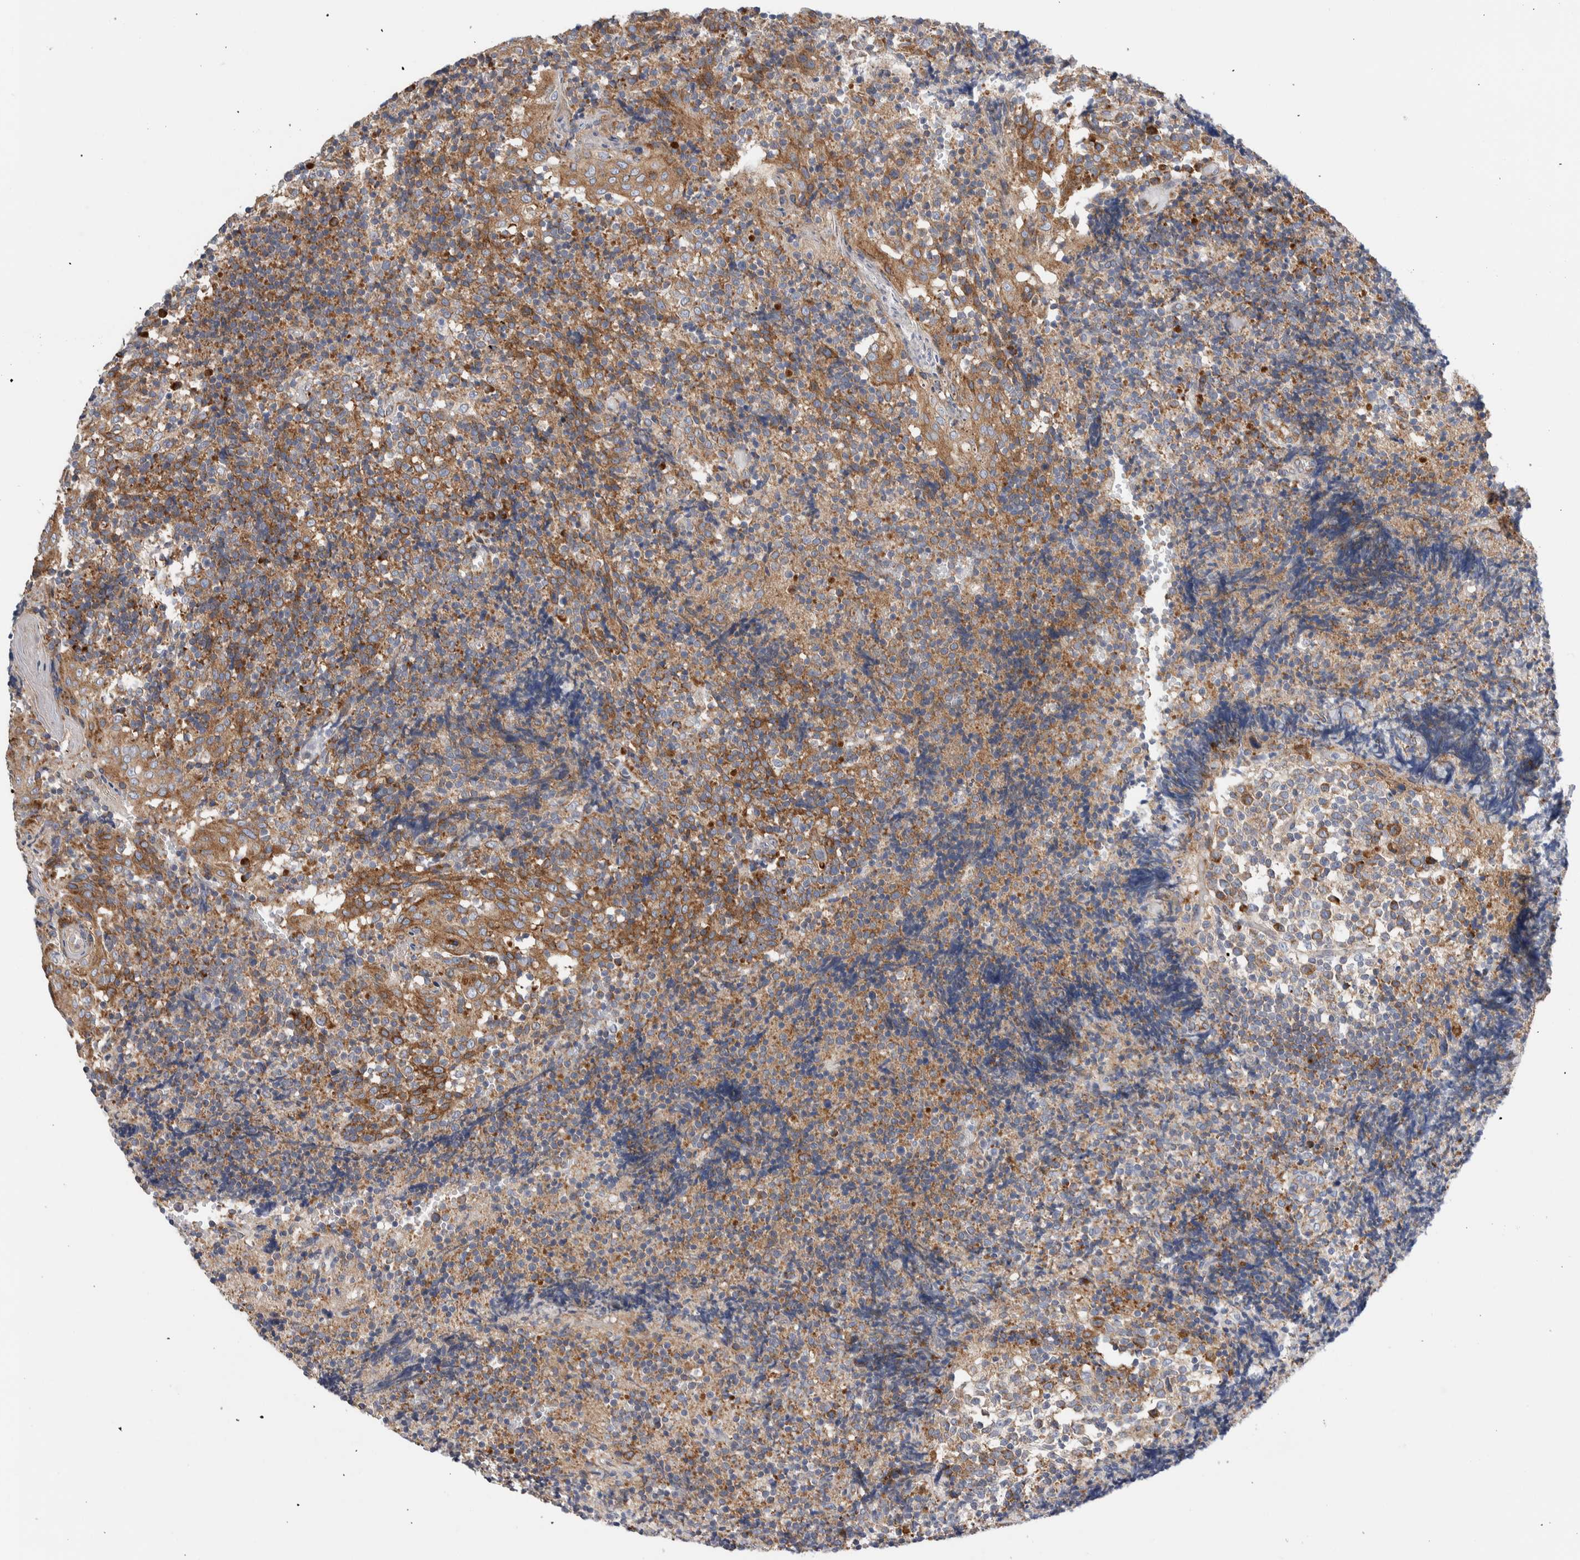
{"staining": {"intensity": "moderate", "quantity": ">75%", "location": "cytoplasmic/membranous"}, "tissue": "tonsil", "cell_type": "Germinal center cells", "image_type": "normal", "snomed": [{"axis": "morphology", "description": "Normal tissue, NOS"}, {"axis": "topography", "description": "Tonsil"}], "caption": "Brown immunohistochemical staining in unremarkable human tonsil reveals moderate cytoplasmic/membranous positivity in about >75% of germinal center cells. (IHC, brightfield microscopy, high magnification).", "gene": "RACK1", "patient": {"sex": "female", "age": 19}}